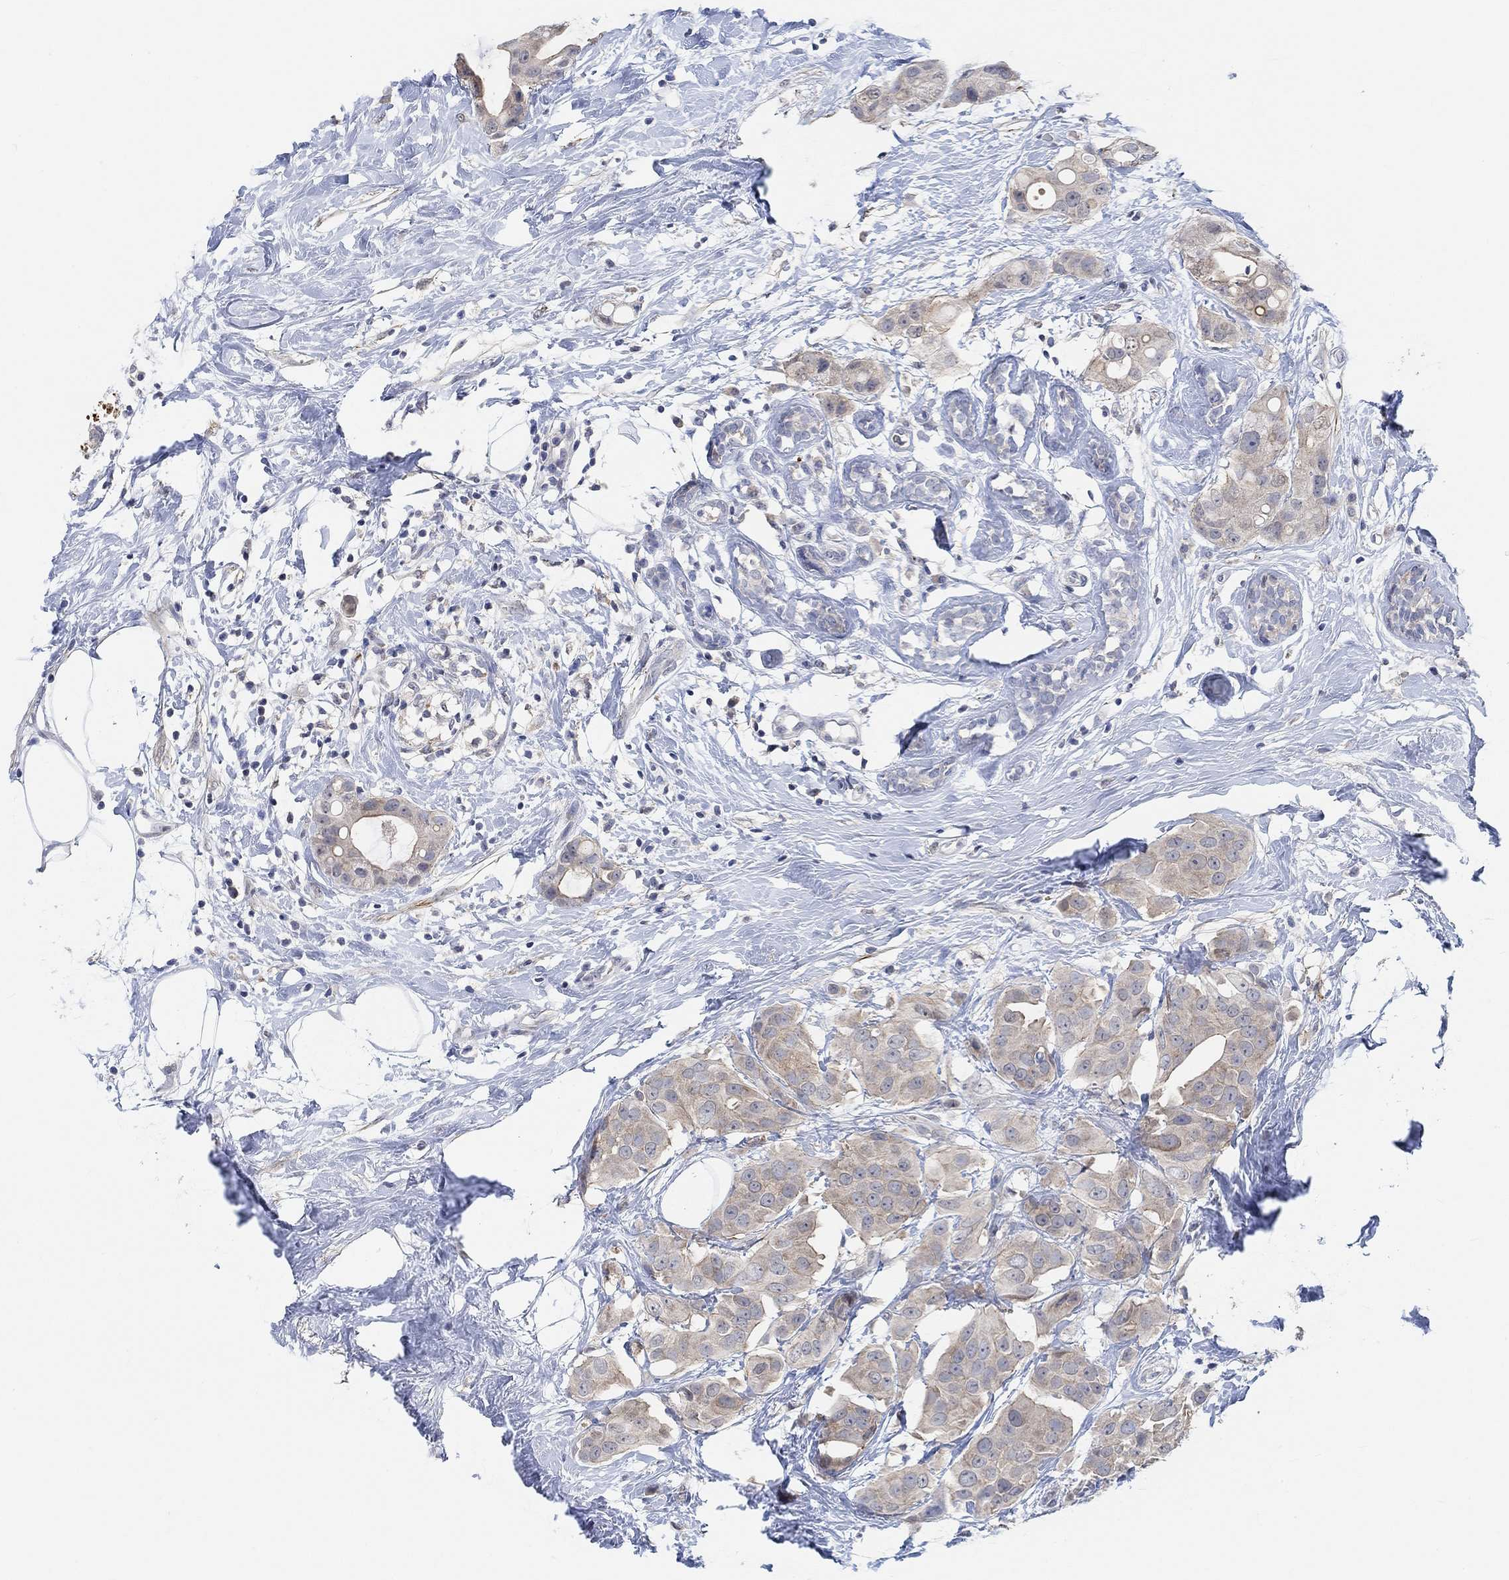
{"staining": {"intensity": "weak", "quantity": ">75%", "location": "cytoplasmic/membranous"}, "tissue": "breast cancer", "cell_type": "Tumor cells", "image_type": "cancer", "snomed": [{"axis": "morphology", "description": "Duct carcinoma"}, {"axis": "topography", "description": "Breast"}], "caption": "DAB (3,3'-diaminobenzidine) immunohistochemical staining of human breast cancer shows weak cytoplasmic/membranous protein staining in about >75% of tumor cells.", "gene": "RIMS1", "patient": {"sex": "female", "age": 45}}